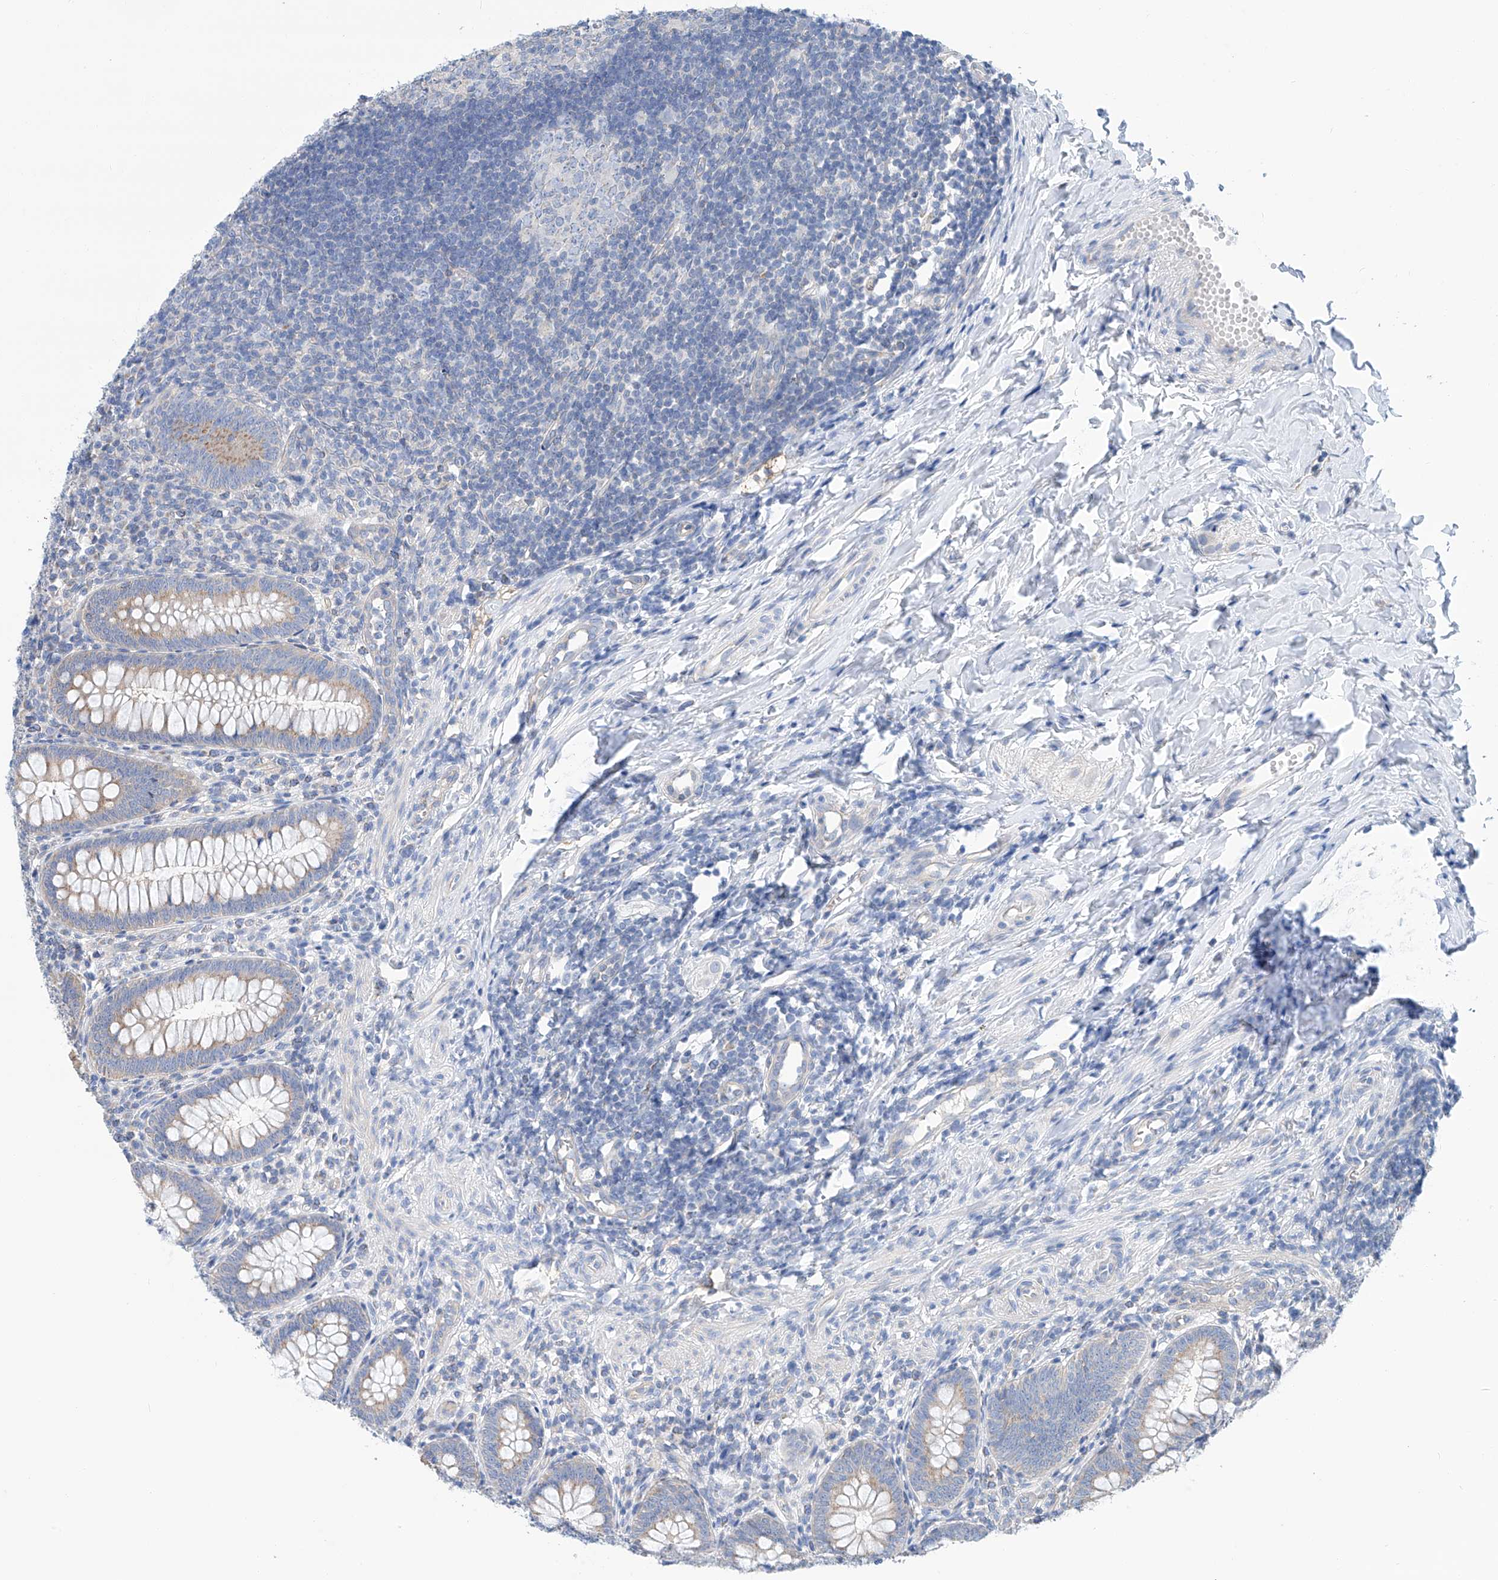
{"staining": {"intensity": "moderate", "quantity": ">75%", "location": "cytoplasmic/membranous"}, "tissue": "appendix", "cell_type": "Glandular cells", "image_type": "normal", "snomed": [{"axis": "morphology", "description": "Normal tissue, NOS"}, {"axis": "topography", "description": "Appendix"}], "caption": "The micrograph demonstrates a brown stain indicating the presence of a protein in the cytoplasmic/membranous of glandular cells in appendix.", "gene": "SLC22A7", "patient": {"sex": "male", "age": 14}}